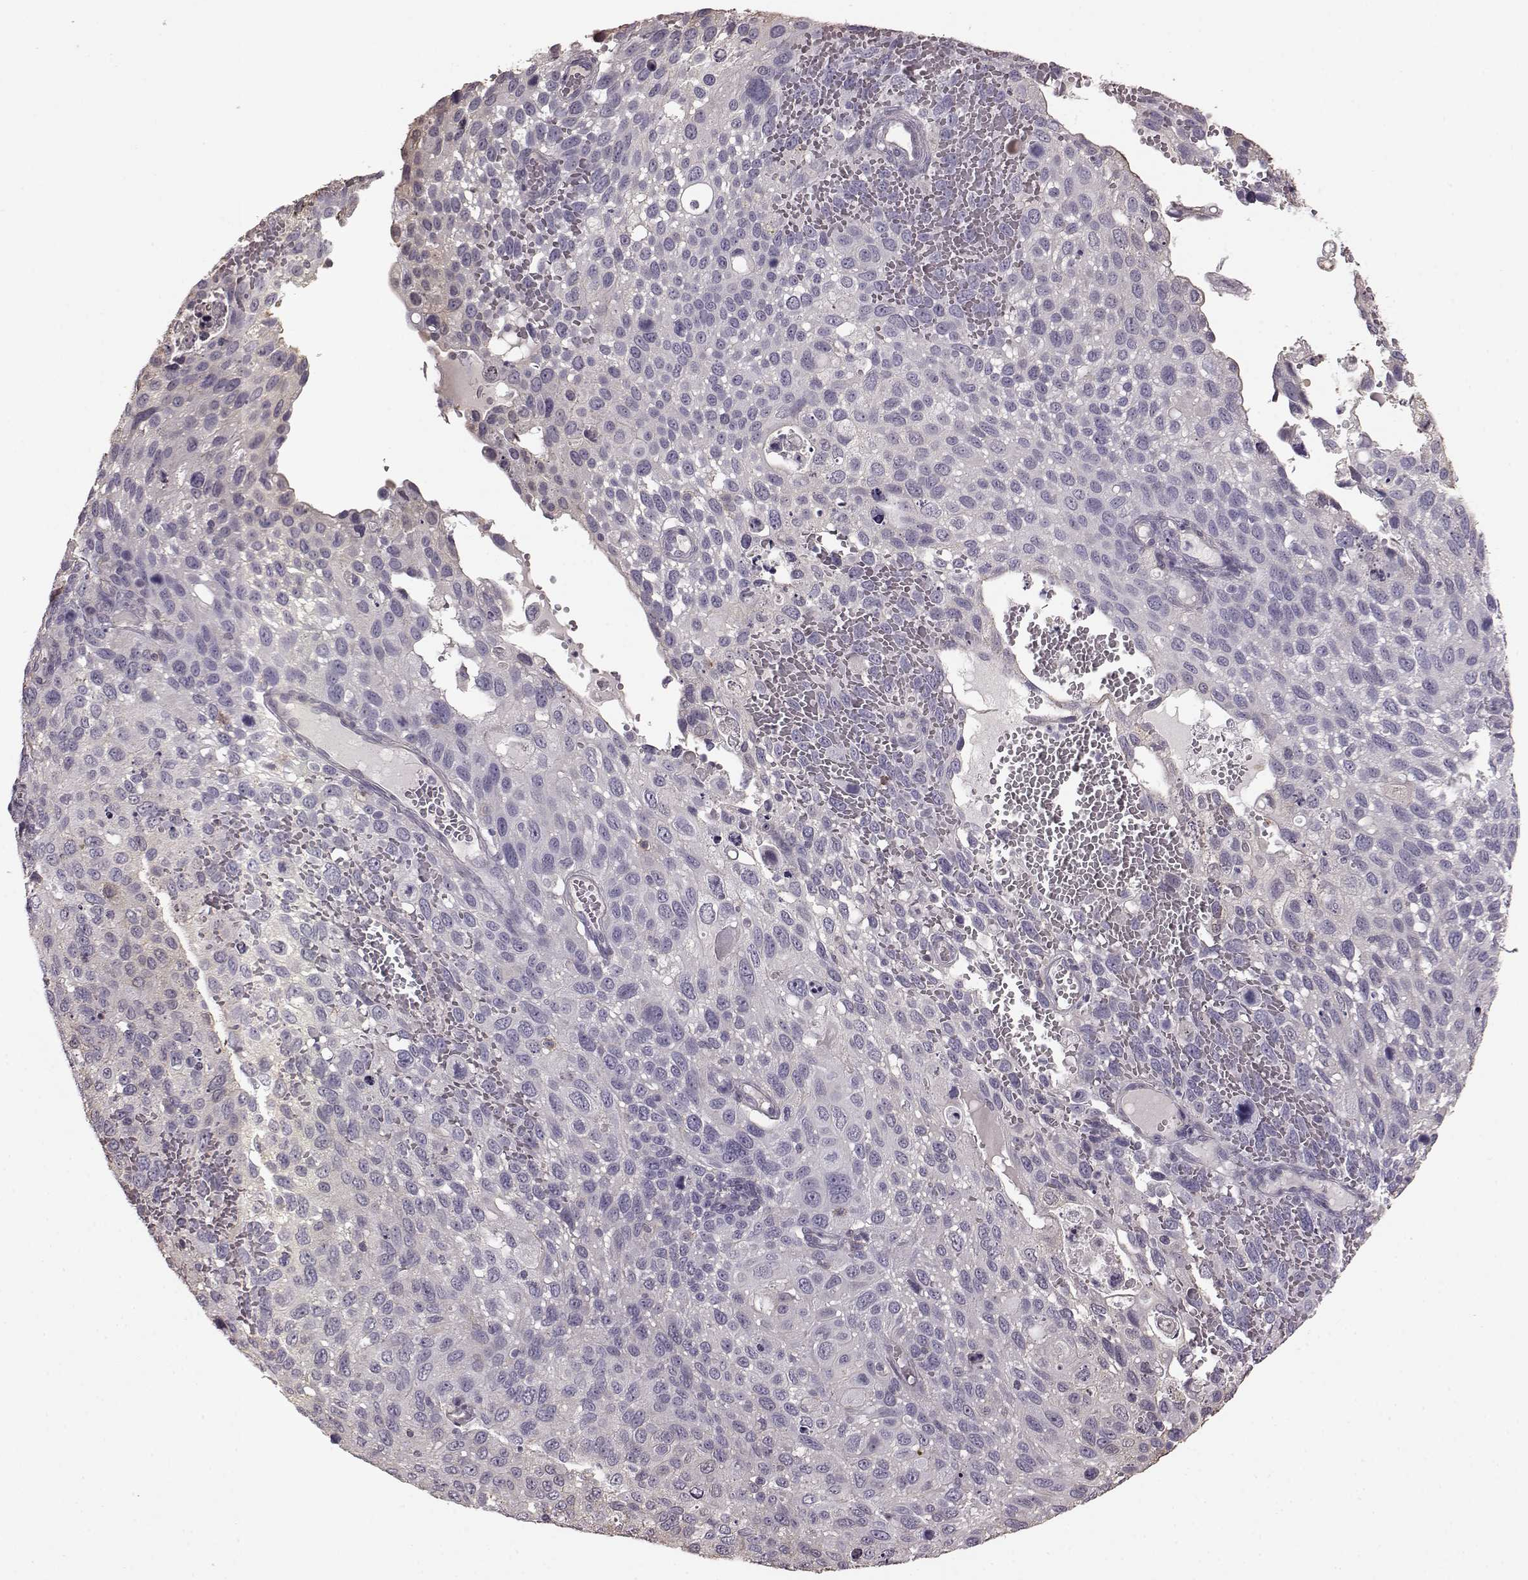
{"staining": {"intensity": "negative", "quantity": "none", "location": "none"}, "tissue": "cervical cancer", "cell_type": "Tumor cells", "image_type": "cancer", "snomed": [{"axis": "morphology", "description": "Squamous cell carcinoma, NOS"}, {"axis": "topography", "description": "Cervix"}], "caption": "Squamous cell carcinoma (cervical) was stained to show a protein in brown. There is no significant expression in tumor cells.", "gene": "PDCD1", "patient": {"sex": "female", "age": 70}}